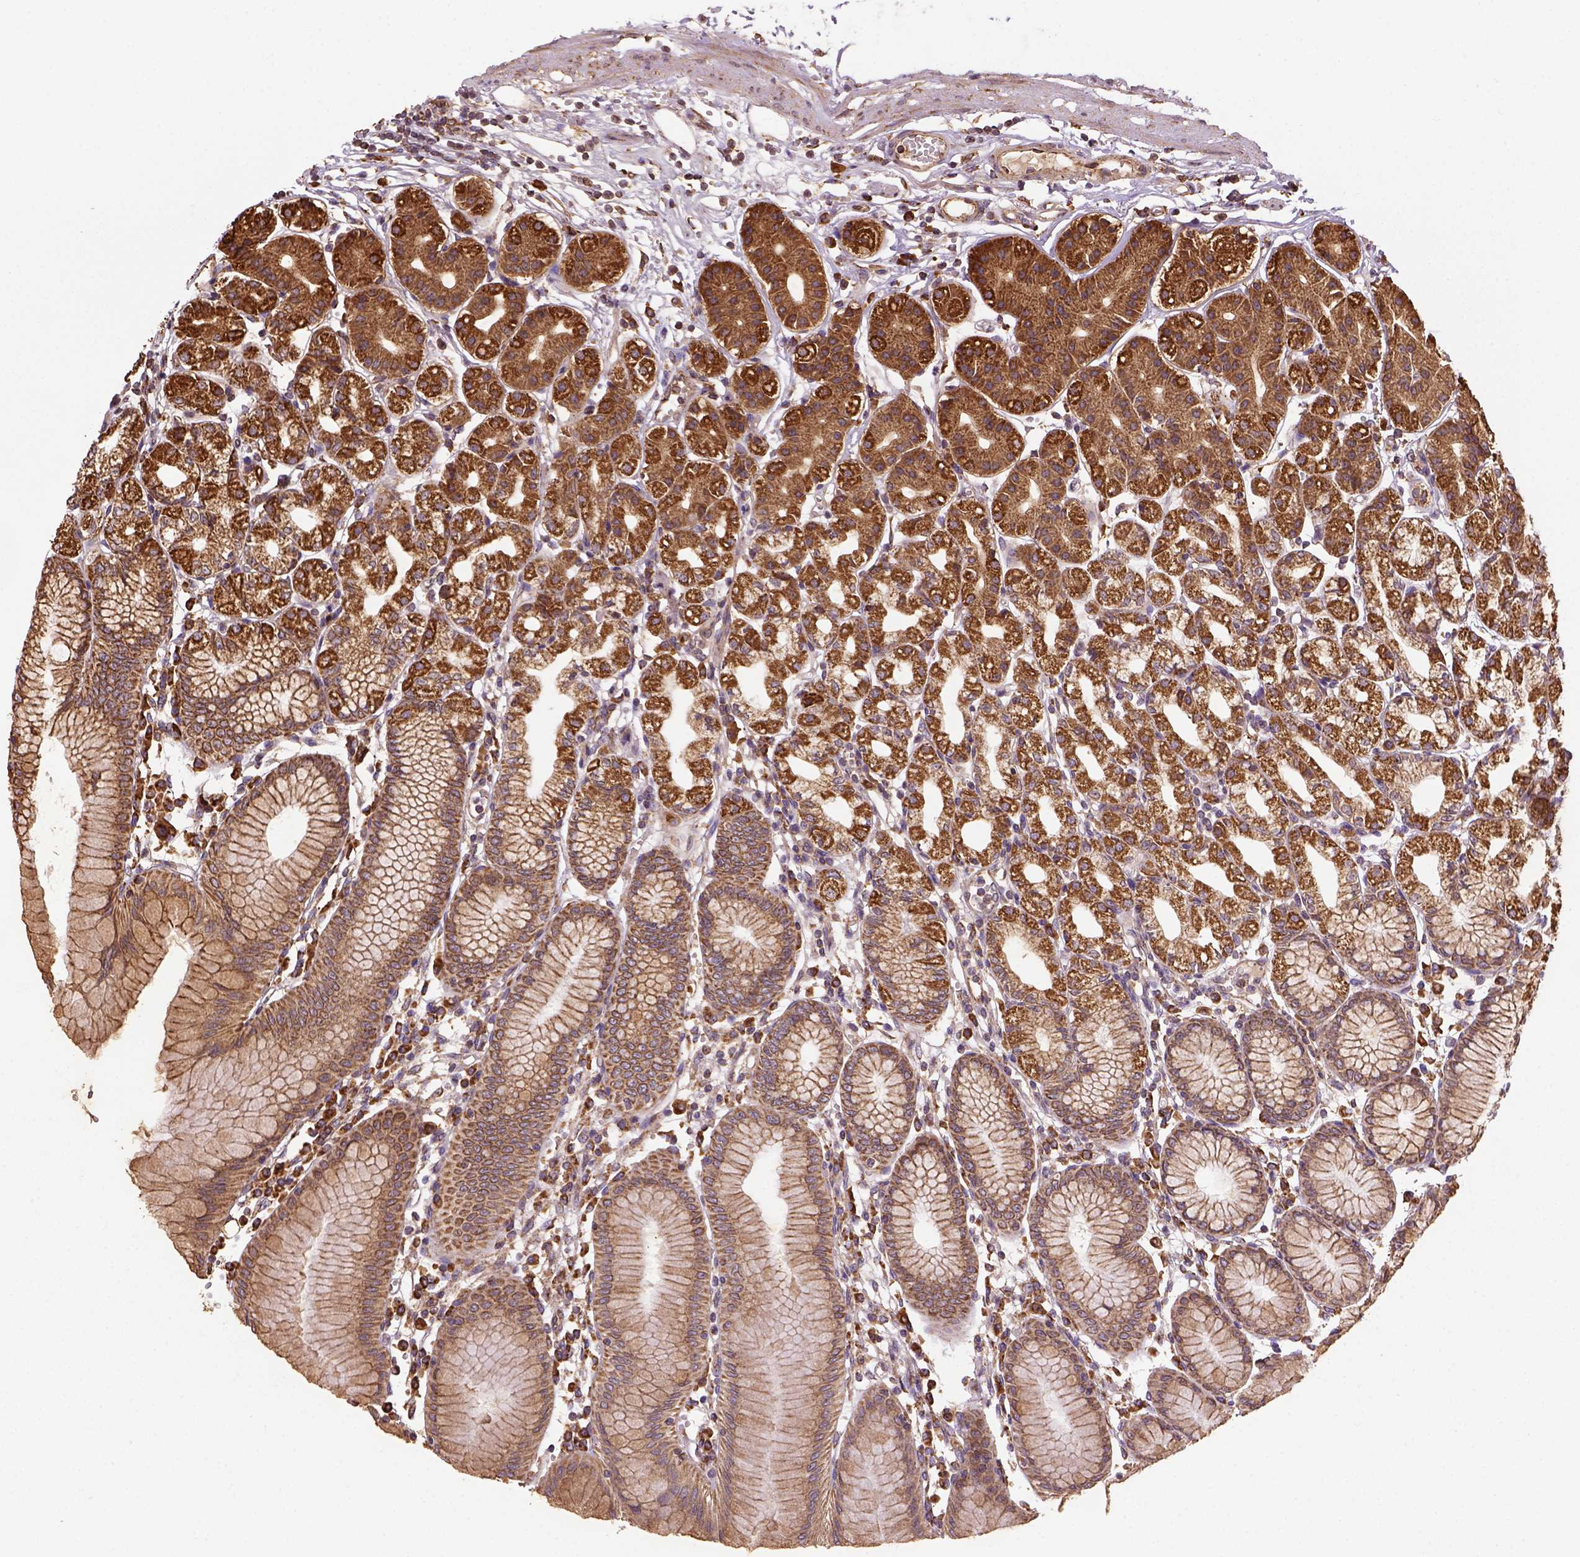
{"staining": {"intensity": "moderate", "quantity": ">75%", "location": "cytoplasmic/membranous"}, "tissue": "stomach", "cell_type": "Glandular cells", "image_type": "normal", "snomed": [{"axis": "morphology", "description": "Normal tissue, NOS"}, {"axis": "topography", "description": "Skeletal muscle"}, {"axis": "topography", "description": "Stomach"}], "caption": "Protein expression analysis of normal stomach shows moderate cytoplasmic/membranous positivity in approximately >75% of glandular cells. (IHC, brightfield microscopy, high magnification).", "gene": "MAPK8IP3", "patient": {"sex": "female", "age": 57}}